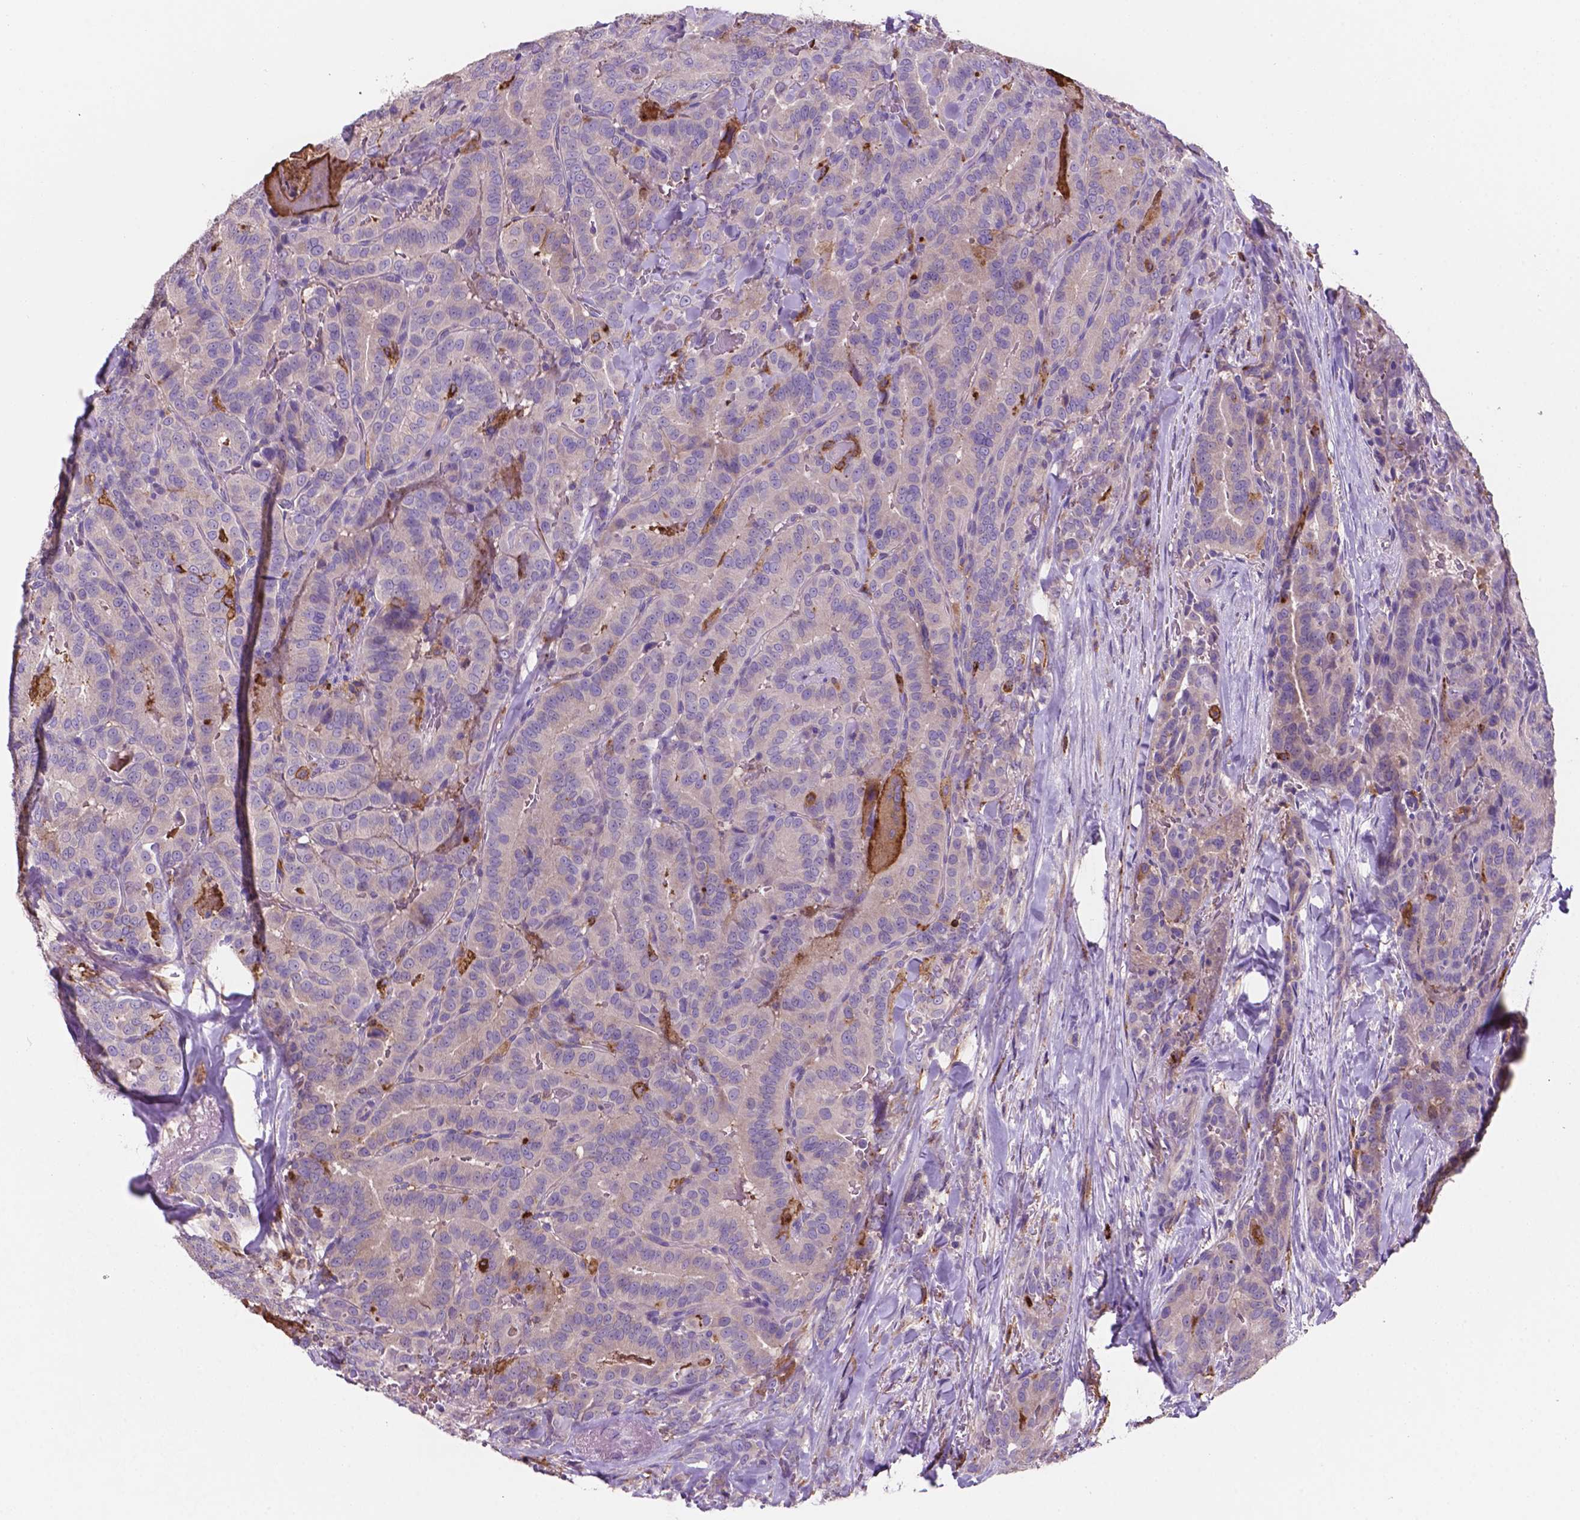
{"staining": {"intensity": "negative", "quantity": "none", "location": "none"}, "tissue": "thyroid cancer", "cell_type": "Tumor cells", "image_type": "cancer", "snomed": [{"axis": "morphology", "description": "Papillary adenocarcinoma, NOS"}, {"axis": "topography", "description": "Thyroid gland"}], "caption": "This micrograph is of papillary adenocarcinoma (thyroid) stained with IHC to label a protein in brown with the nuclei are counter-stained blue. There is no expression in tumor cells.", "gene": "MKRN2OS", "patient": {"sex": "male", "age": 61}}